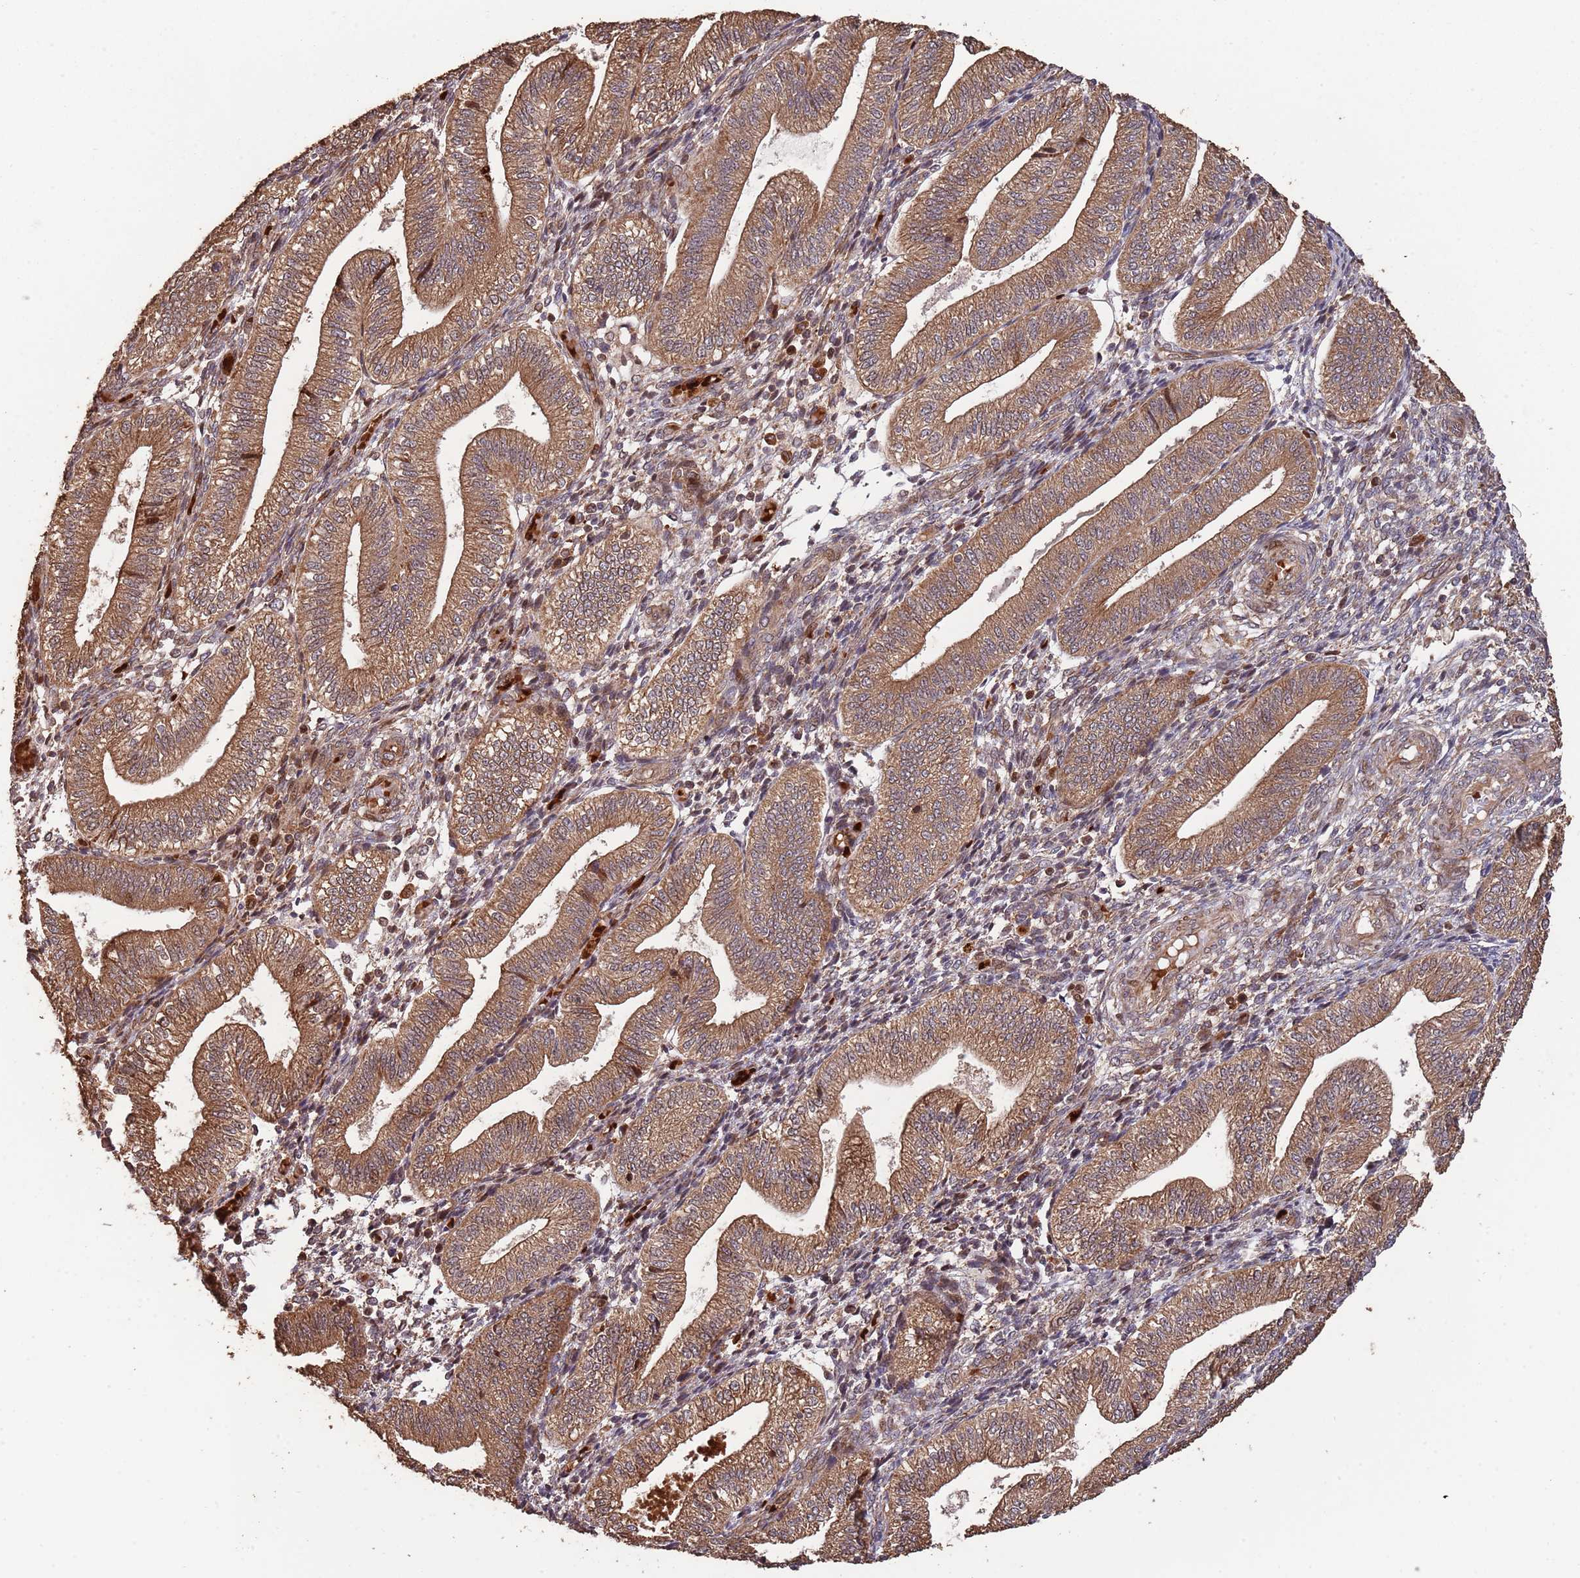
{"staining": {"intensity": "moderate", "quantity": "25%-75%", "location": "cytoplasmic/membranous"}, "tissue": "endometrium", "cell_type": "Cells in endometrial stroma", "image_type": "normal", "snomed": [{"axis": "morphology", "description": "Normal tissue, NOS"}, {"axis": "topography", "description": "Endometrium"}], "caption": "Endometrium stained with DAB immunohistochemistry demonstrates medium levels of moderate cytoplasmic/membranous expression in approximately 25%-75% of cells in endometrial stroma.", "gene": "ZNF428", "patient": {"sex": "female", "age": 34}}